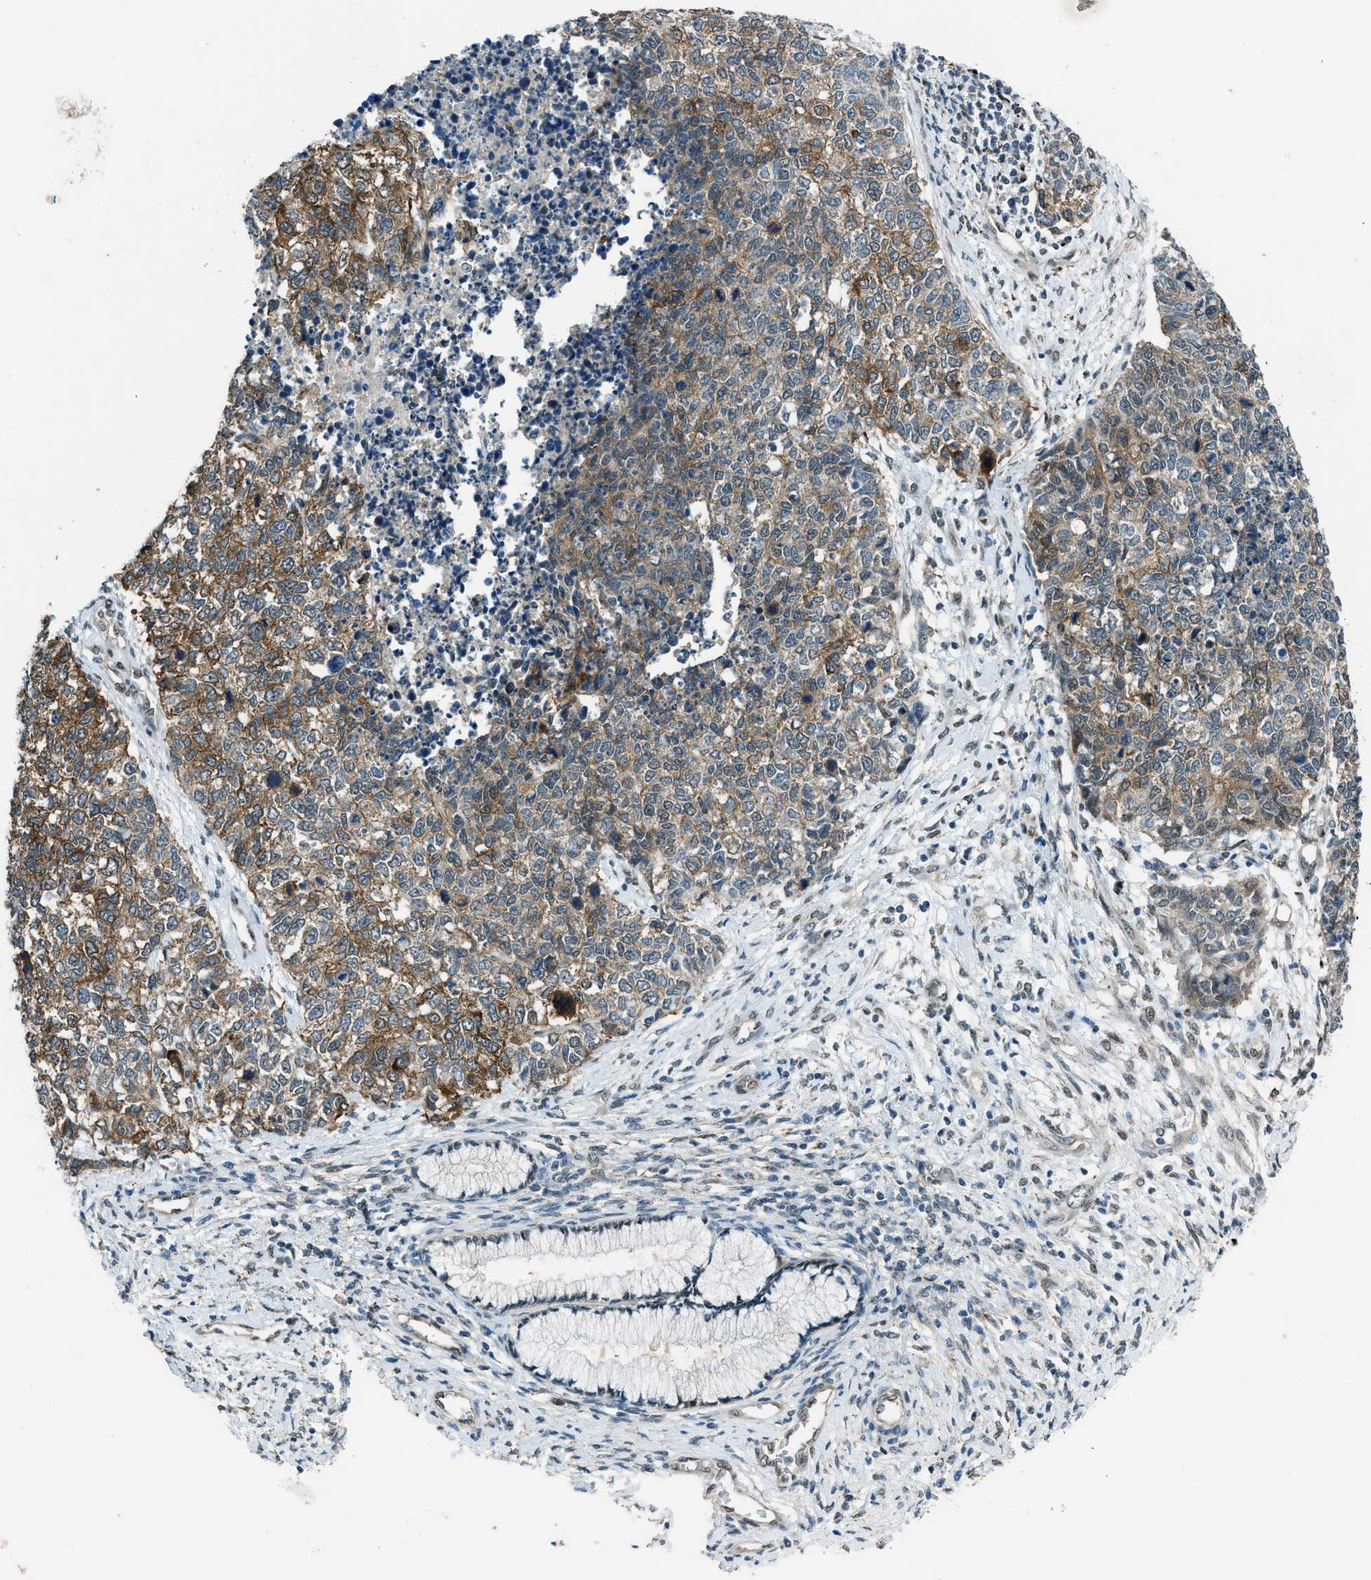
{"staining": {"intensity": "moderate", "quantity": ">75%", "location": "cytoplasmic/membranous"}, "tissue": "cervical cancer", "cell_type": "Tumor cells", "image_type": "cancer", "snomed": [{"axis": "morphology", "description": "Squamous cell carcinoma, NOS"}, {"axis": "topography", "description": "Cervix"}], "caption": "Protein staining exhibits moderate cytoplasmic/membranous positivity in about >75% of tumor cells in squamous cell carcinoma (cervical).", "gene": "NPEPL1", "patient": {"sex": "female", "age": 63}}